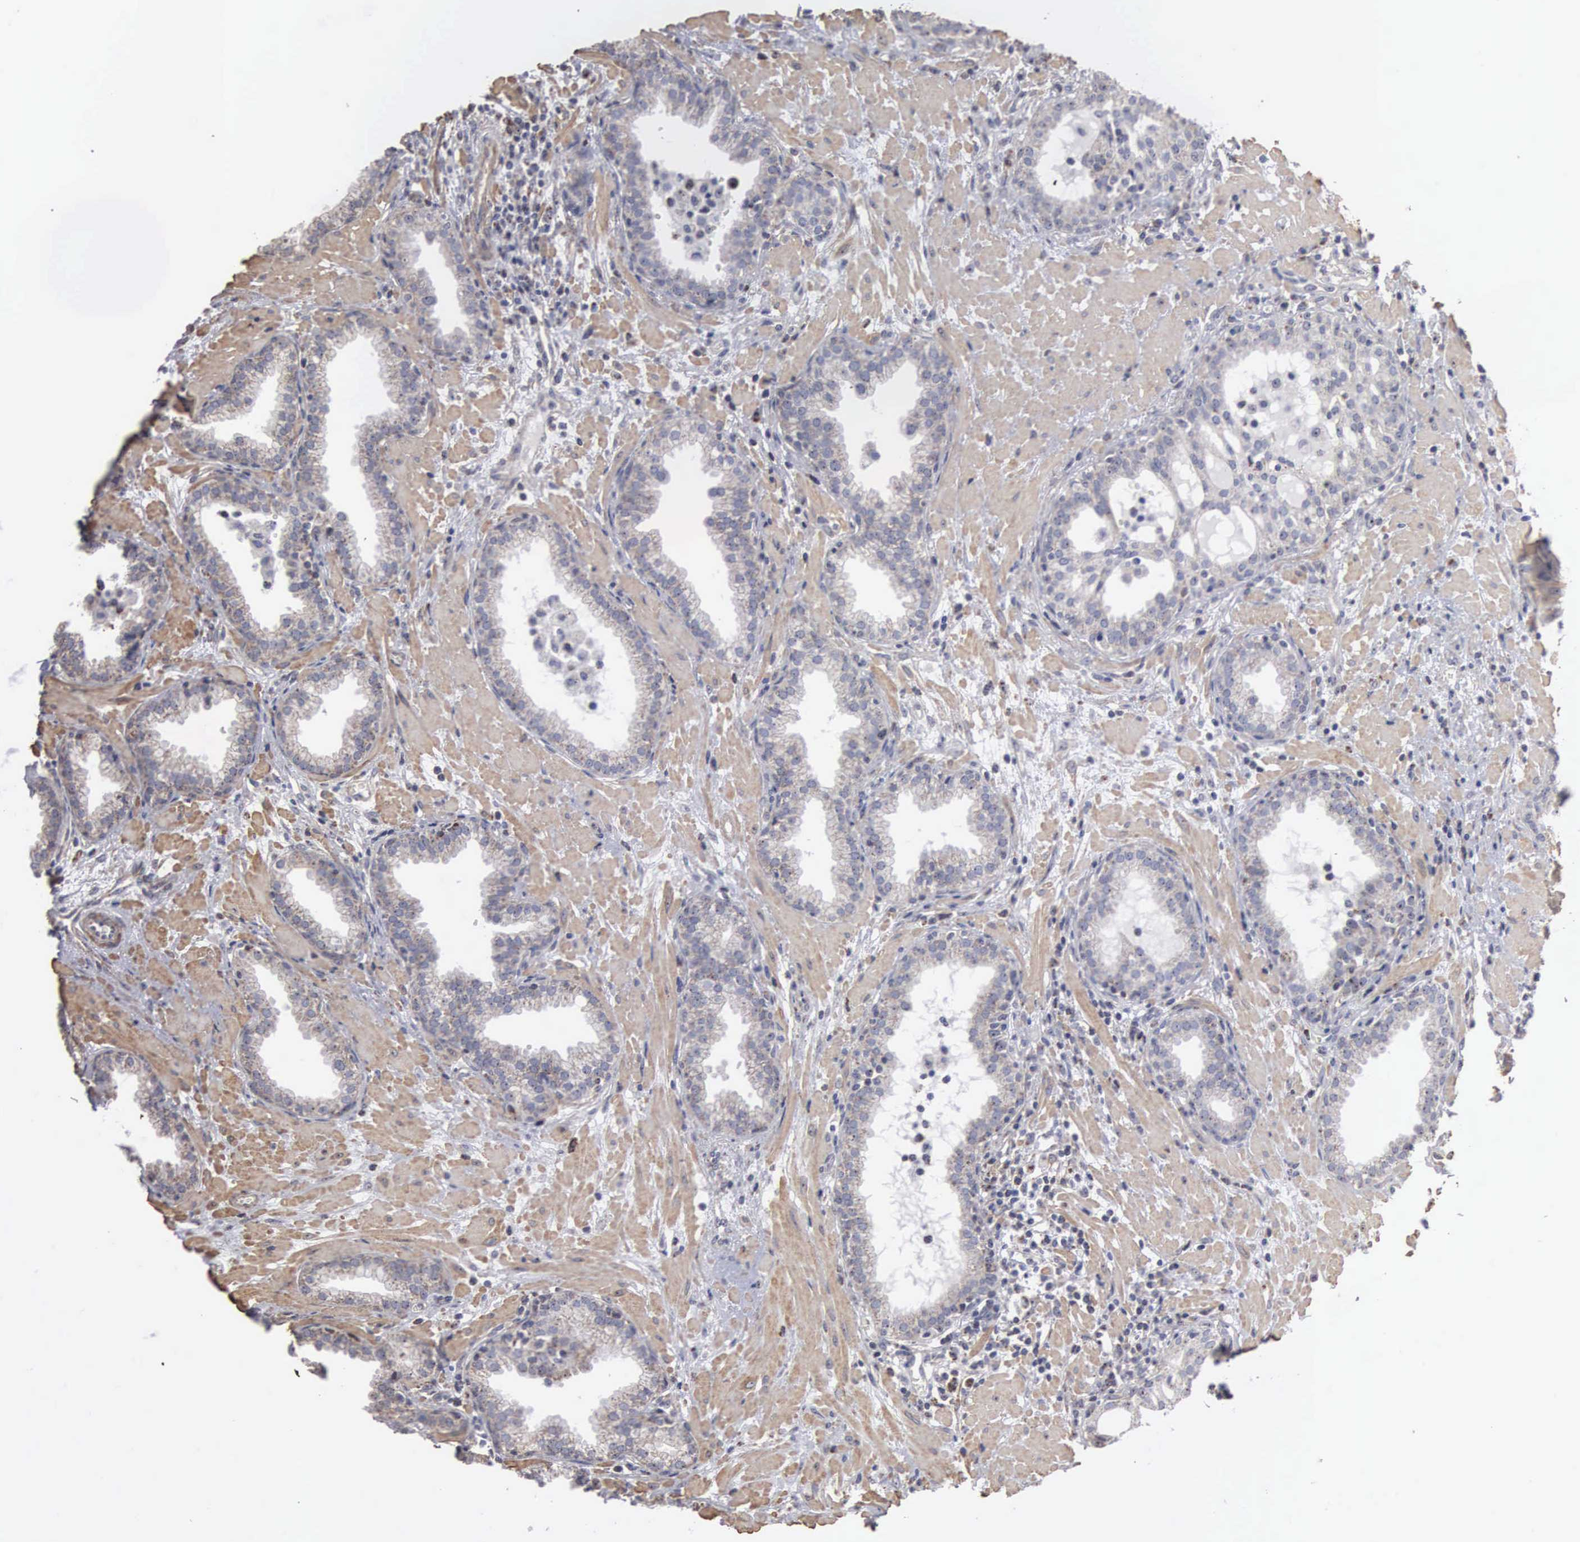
{"staining": {"intensity": "weak", "quantity": "<25%", "location": "cytoplasmic/membranous,nuclear"}, "tissue": "prostate", "cell_type": "Glandular cells", "image_type": "normal", "snomed": [{"axis": "morphology", "description": "Normal tissue, NOS"}, {"axis": "topography", "description": "Prostate"}], "caption": "This is an IHC image of benign human prostate. There is no expression in glandular cells.", "gene": "NGDN", "patient": {"sex": "male", "age": 64}}